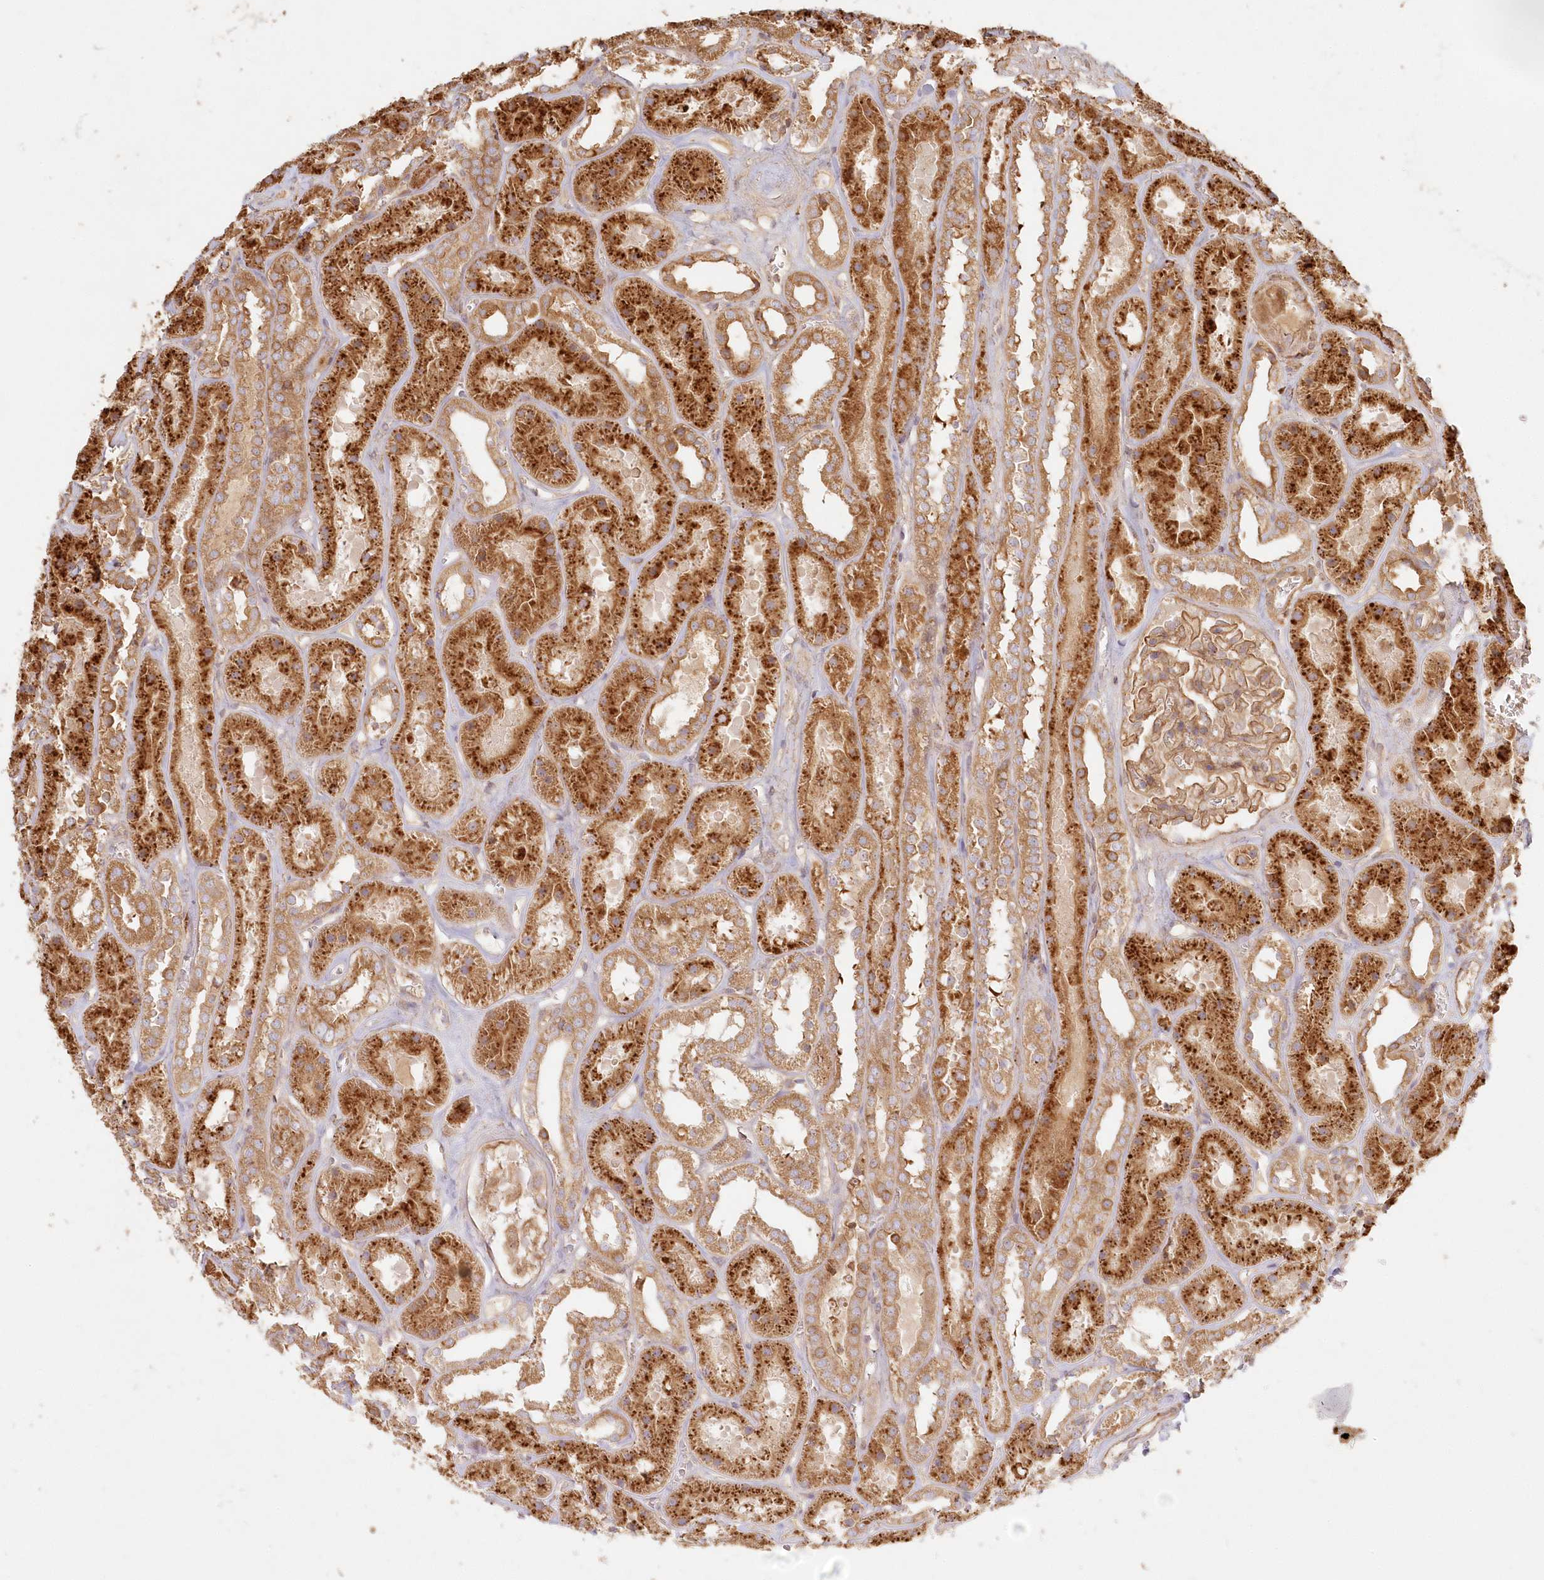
{"staining": {"intensity": "moderate", "quantity": ">75%", "location": "cytoplasmic/membranous"}, "tissue": "kidney", "cell_type": "Cells in glomeruli", "image_type": "normal", "snomed": [{"axis": "morphology", "description": "Normal tissue, NOS"}, {"axis": "topography", "description": "Kidney"}], "caption": "DAB immunohistochemical staining of unremarkable human kidney exhibits moderate cytoplasmic/membranous protein staining in approximately >75% of cells in glomeruli. Nuclei are stained in blue.", "gene": "KIAA0232", "patient": {"sex": "female", "age": 41}}